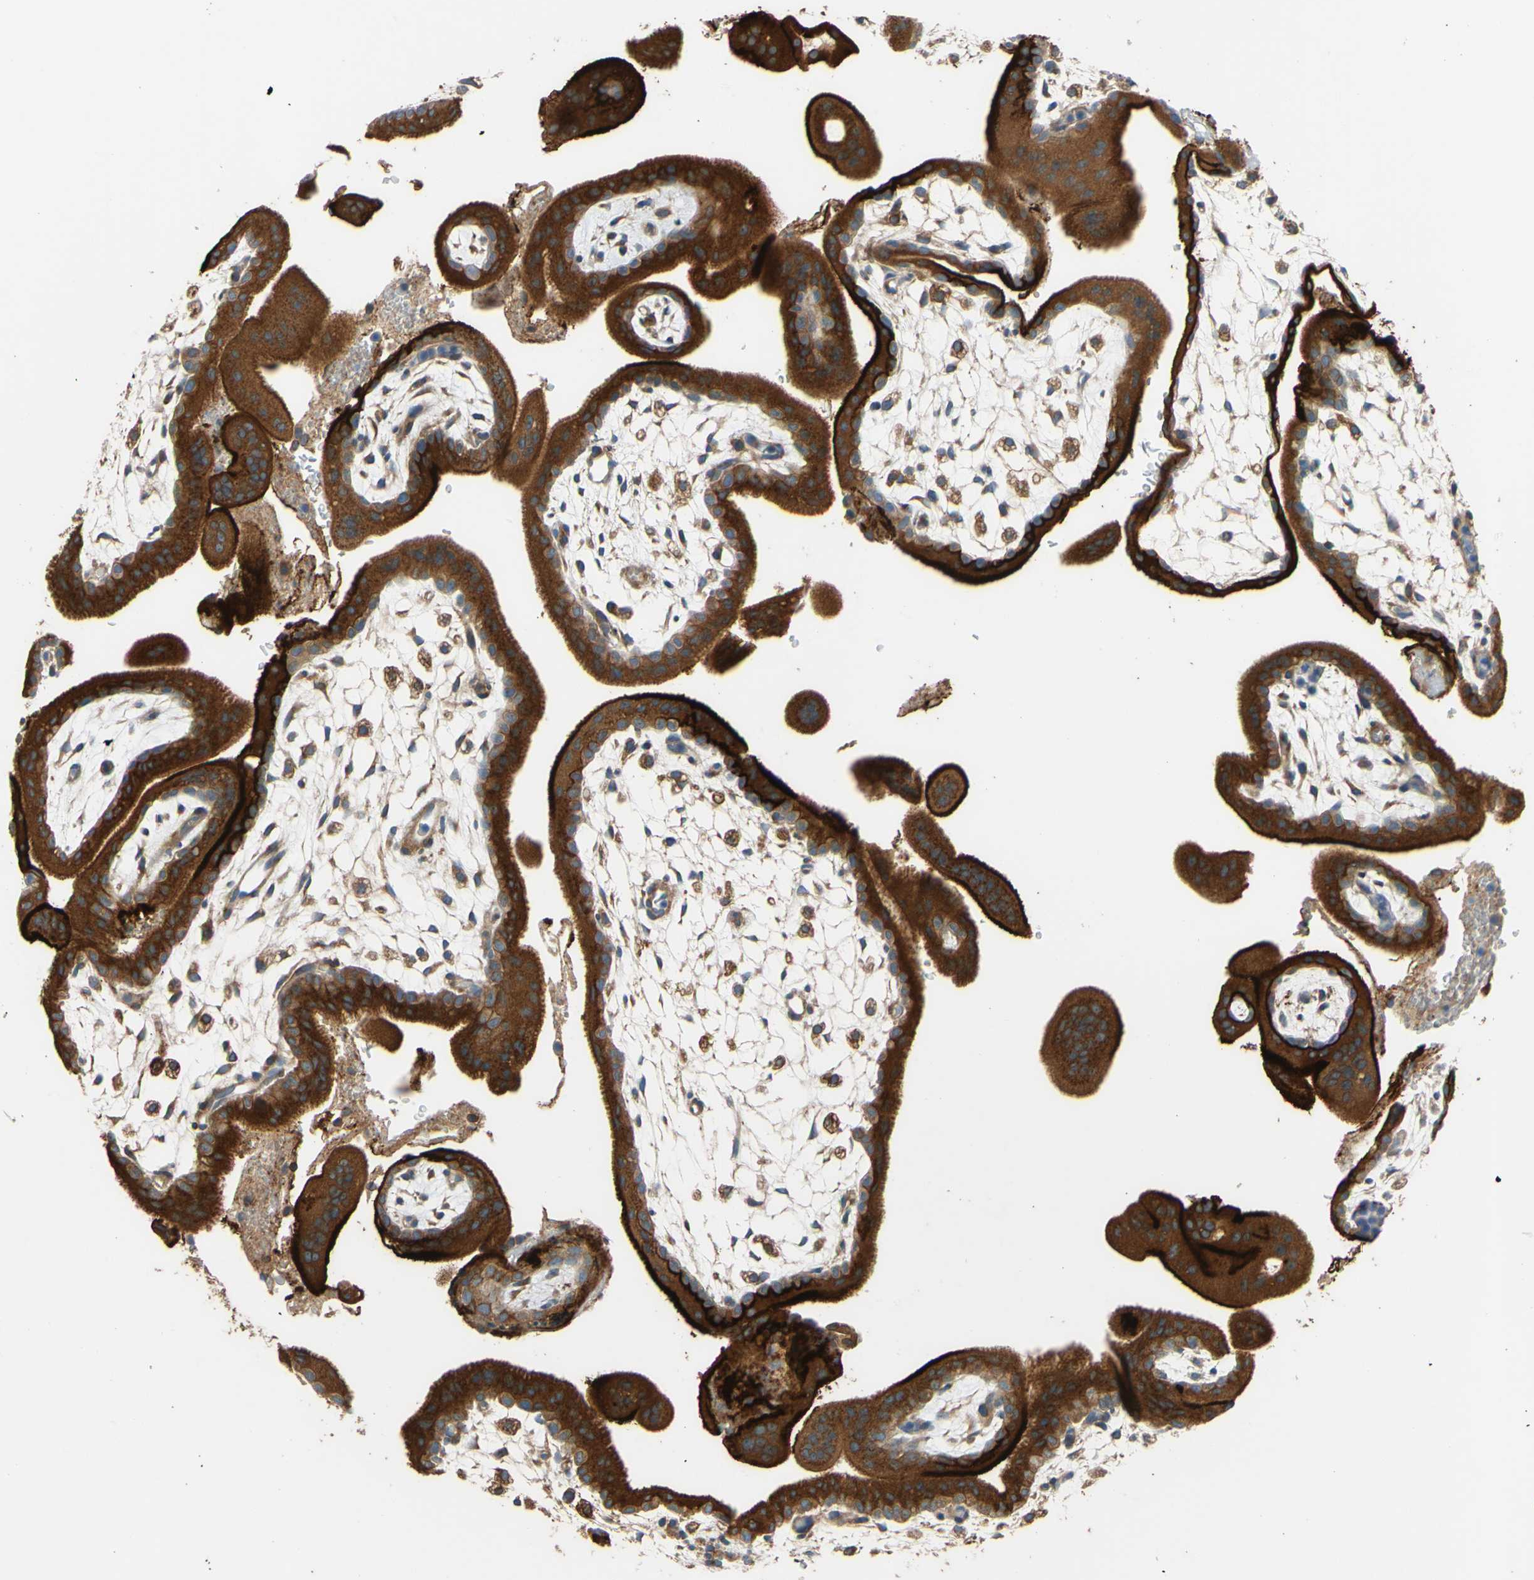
{"staining": {"intensity": "moderate", "quantity": ">75%", "location": "cytoplasmic/membranous"}, "tissue": "placenta", "cell_type": "Decidual cells", "image_type": "normal", "snomed": [{"axis": "morphology", "description": "Normal tissue, NOS"}, {"axis": "topography", "description": "Placenta"}], "caption": "High-magnification brightfield microscopy of normal placenta stained with DAB (3,3'-diaminobenzidine) (brown) and counterstained with hematoxylin (blue). decidual cells exhibit moderate cytoplasmic/membranous staining is seen in about>75% of cells.", "gene": "POR", "patient": {"sex": "female", "age": 35}}